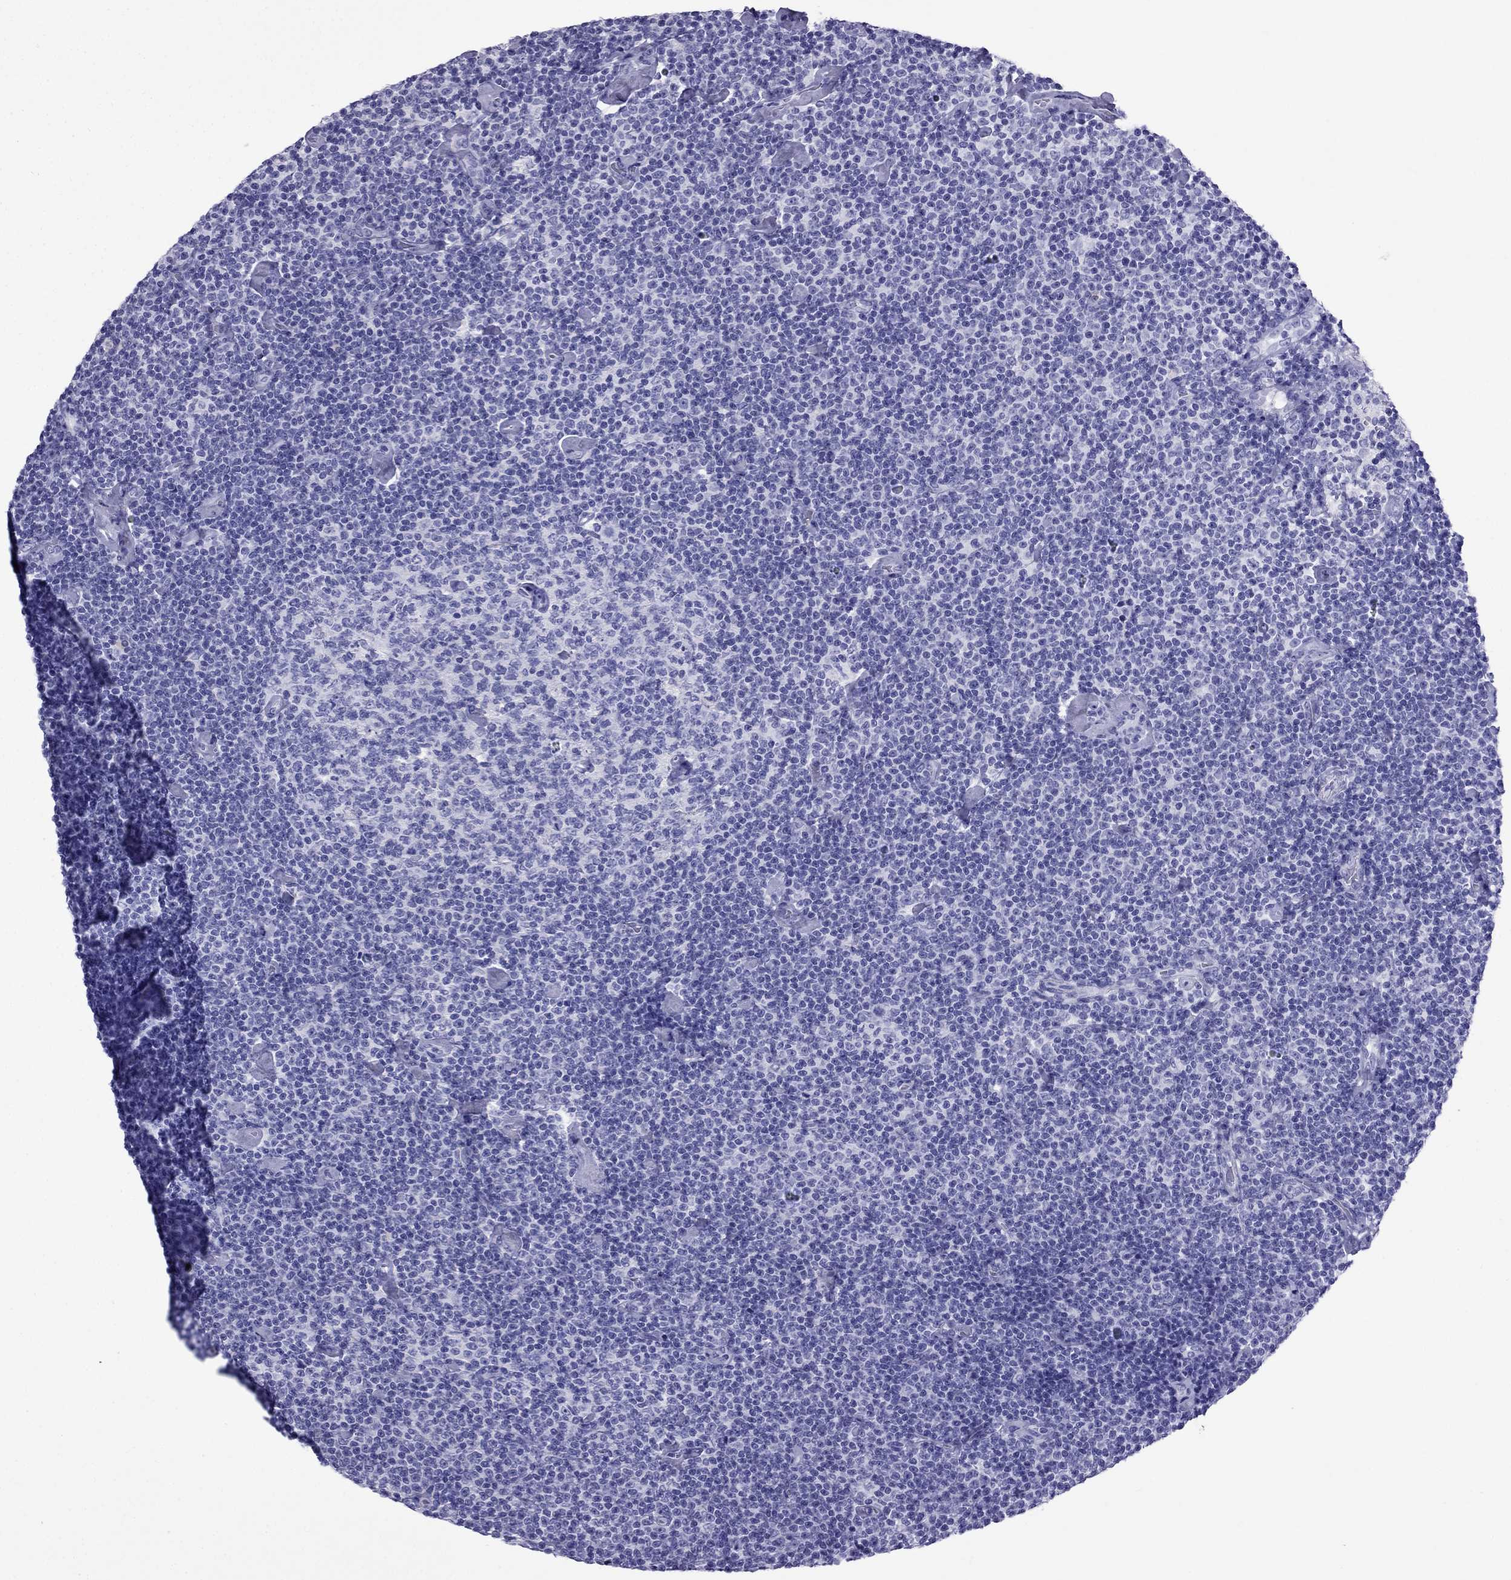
{"staining": {"intensity": "negative", "quantity": "none", "location": "none"}, "tissue": "lymphoma", "cell_type": "Tumor cells", "image_type": "cancer", "snomed": [{"axis": "morphology", "description": "Malignant lymphoma, non-Hodgkin's type, Low grade"}, {"axis": "topography", "description": "Lymph node"}], "caption": "Immunohistochemistry (IHC) of malignant lymphoma, non-Hodgkin's type (low-grade) reveals no positivity in tumor cells. Brightfield microscopy of immunohistochemistry (IHC) stained with DAB (3,3'-diaminobenzidine) (brown) and hematoxylin (blue), captured at high magnification.", "gene": "ARR3", "patient": {"sex": "male", "age": 81}}